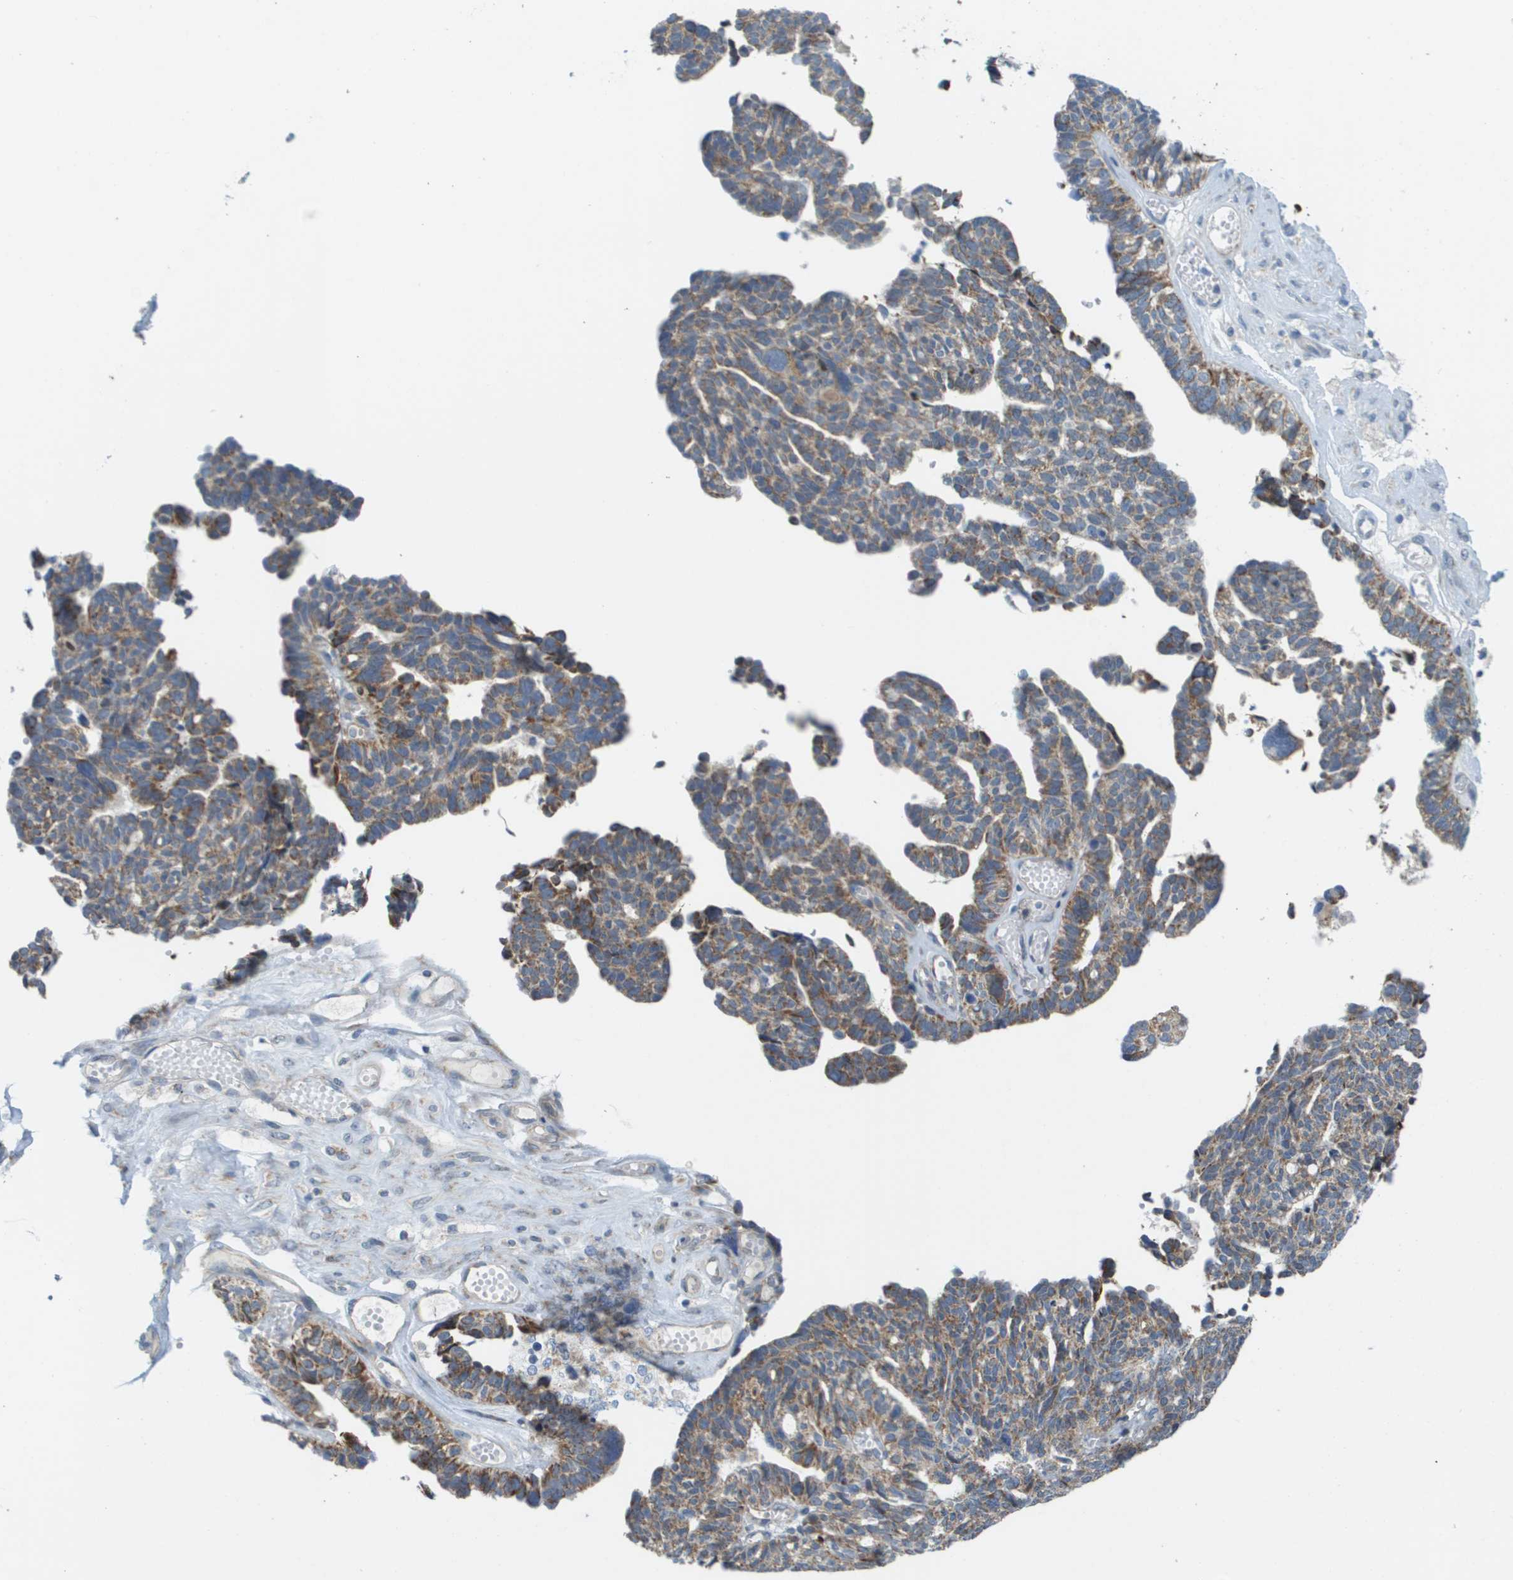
{"staining": {"intensity": "weak", "quantity": ">75%", "location": "cytoplasmic/membranous"}, "tissue": "ovarian cancer", "cell_type": "Tumor cells", "image_type": "cancer", "snomed": [{"axis": "morphology", "description": "Cystadenocarcinoma, serous, NOS"}, {"axis": "topography", "description": "Ovary"}], "caption": "Tumor cells display low levels of weak cytoplasmic/membranous positivity in approximately >75% of cells in ovarian serous cystadenocarcinoma. The protein of interest is shown in brown color, while the nuclei are stained blue.", "gene": "KRT23", "patient": {"sex": "female", "age": 79}}